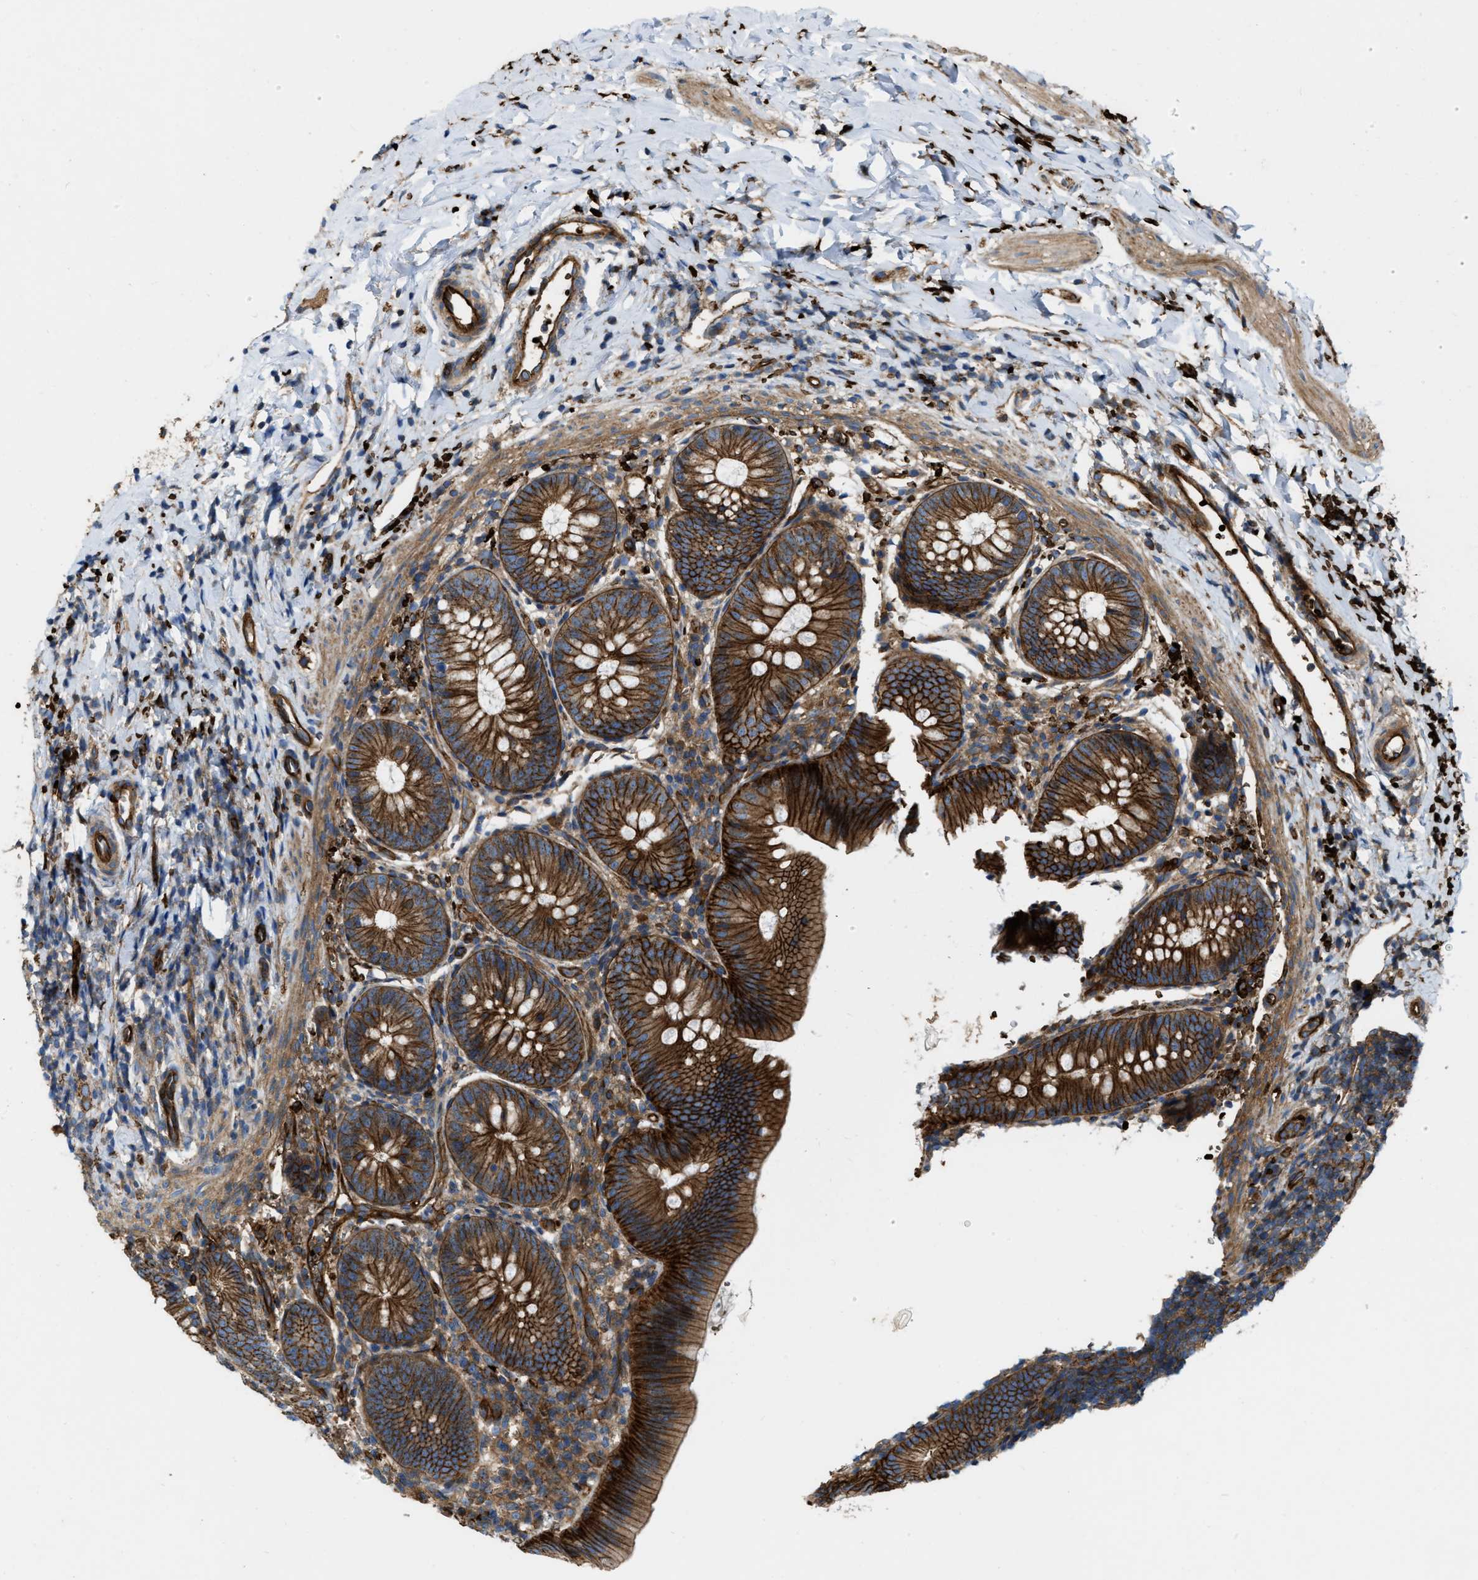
{"staining": {"intensity": "strong", "quantity": ">75%", "location": "cytoplasmic/membranous"}, "tissue": "appendix", "cell_type": "Glandular cells", "image_type": "normal", "snomed": [{"axis": "morphology", "description": "Normal tissue, NOS"}, {"axis": "topography", "description": "Appendix"}], "caption": "Immunohistochemistry (IHC) (DAB (3,3'-diaminobenzidine)) staining of benign appendix demonstrates strong cytoplasmic/membranous protein positivity in approximately >75% of glandular cells. (Brightfield microscopy of DAB IHC at high magnification).", "gene": "ERC1", "patient": {"sex": "male", "age": 1}}